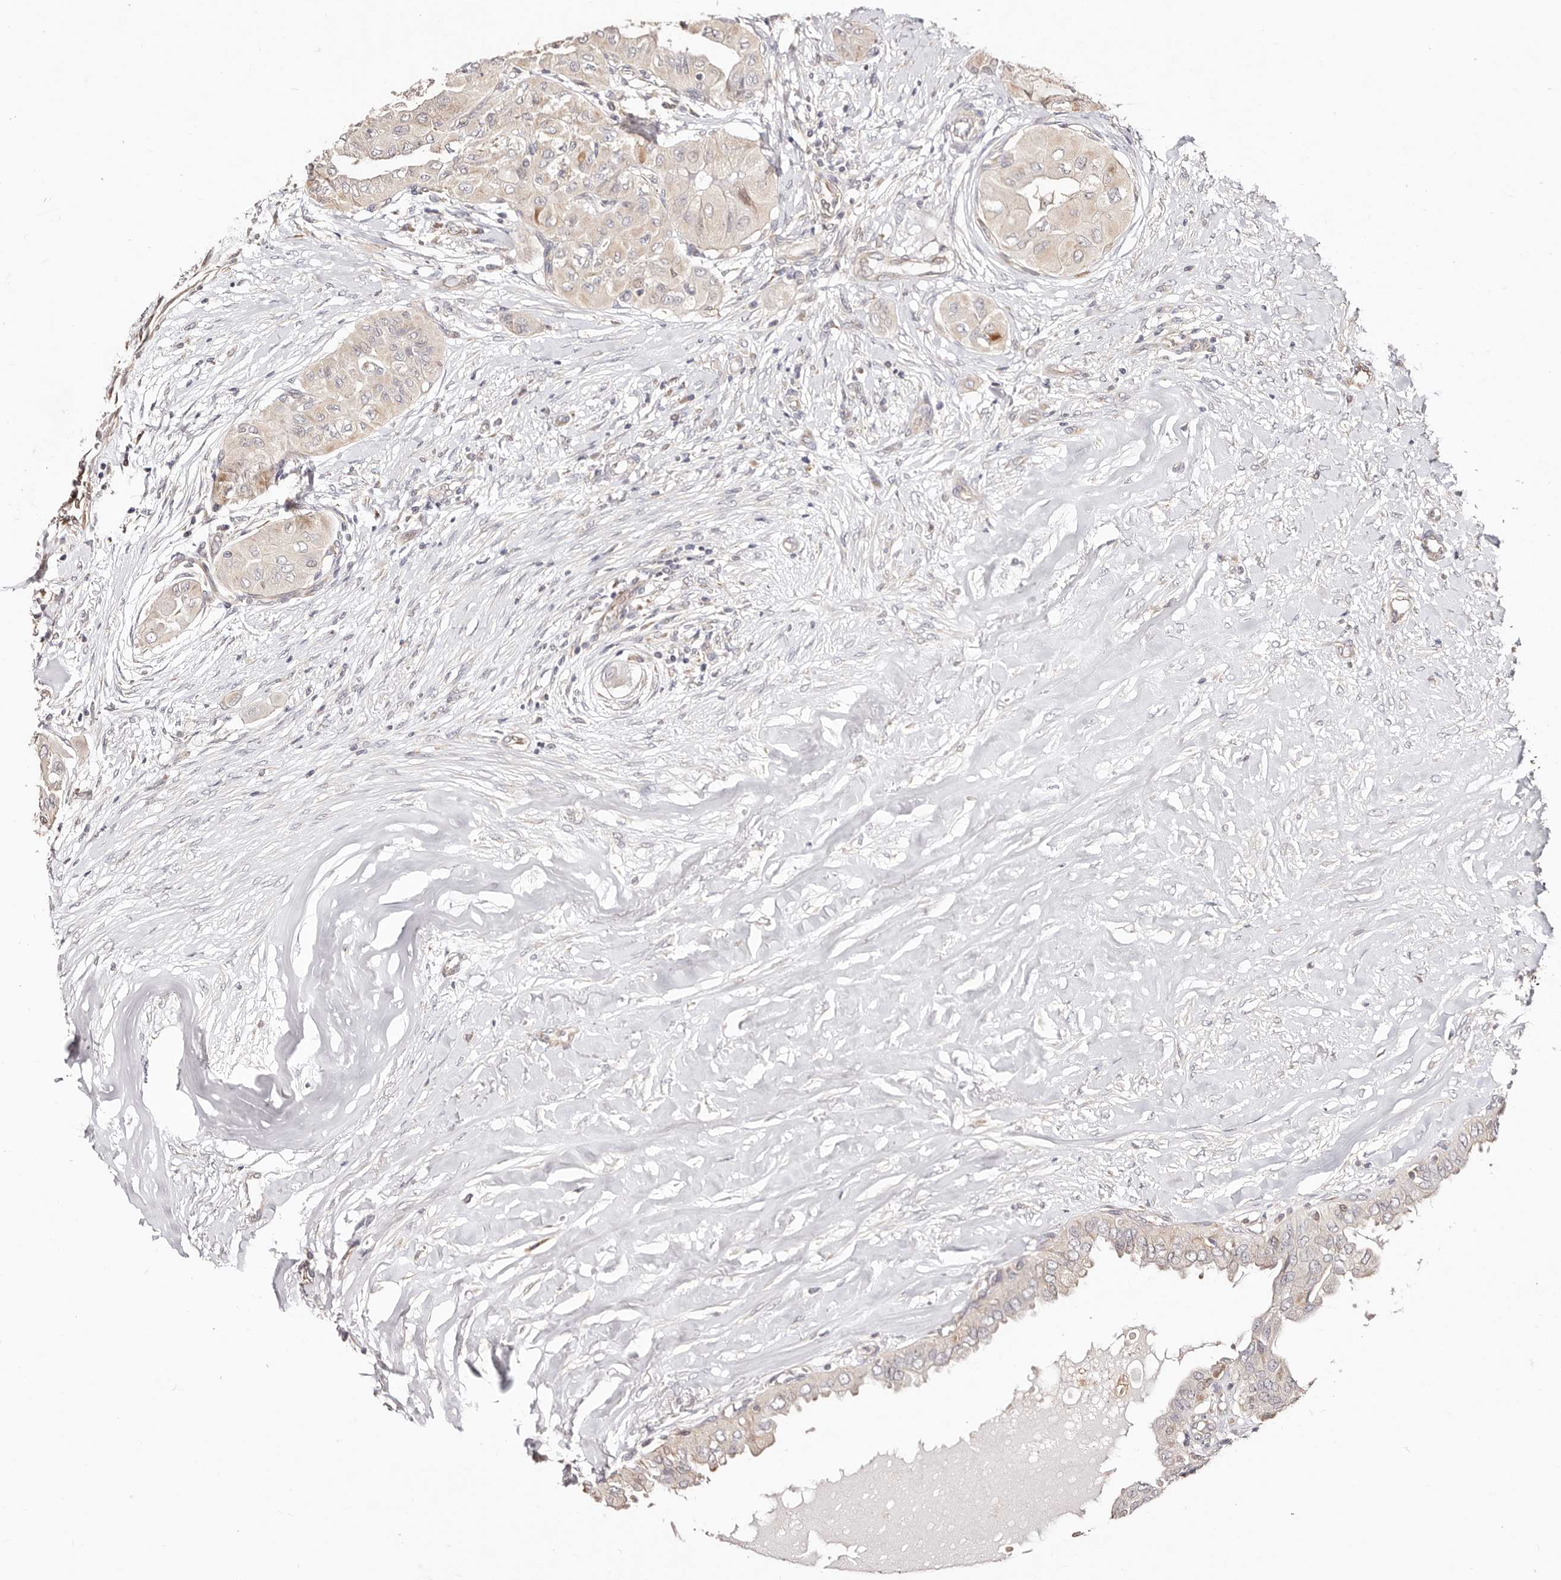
{"staining": {"intensity": "weak", "quantity": "<25%", "location": "cytoplasmic/membranous"}, "tissue": "thyroid cancer", "cell_type": "Tumor cells", "image_type": "cancer", "snomed": [{"axis": "morphology", "description": "Papillary adenocarcinoma, NOS"}, {"axis": "topography", "description": "Thyroid gland"}], "caption": "This is an IHC micrograph of human thyroid cancer. There is no positivity in tumor cells.", "gene": "MAPK1", "patient": {"sex": "female", "age": 59}}